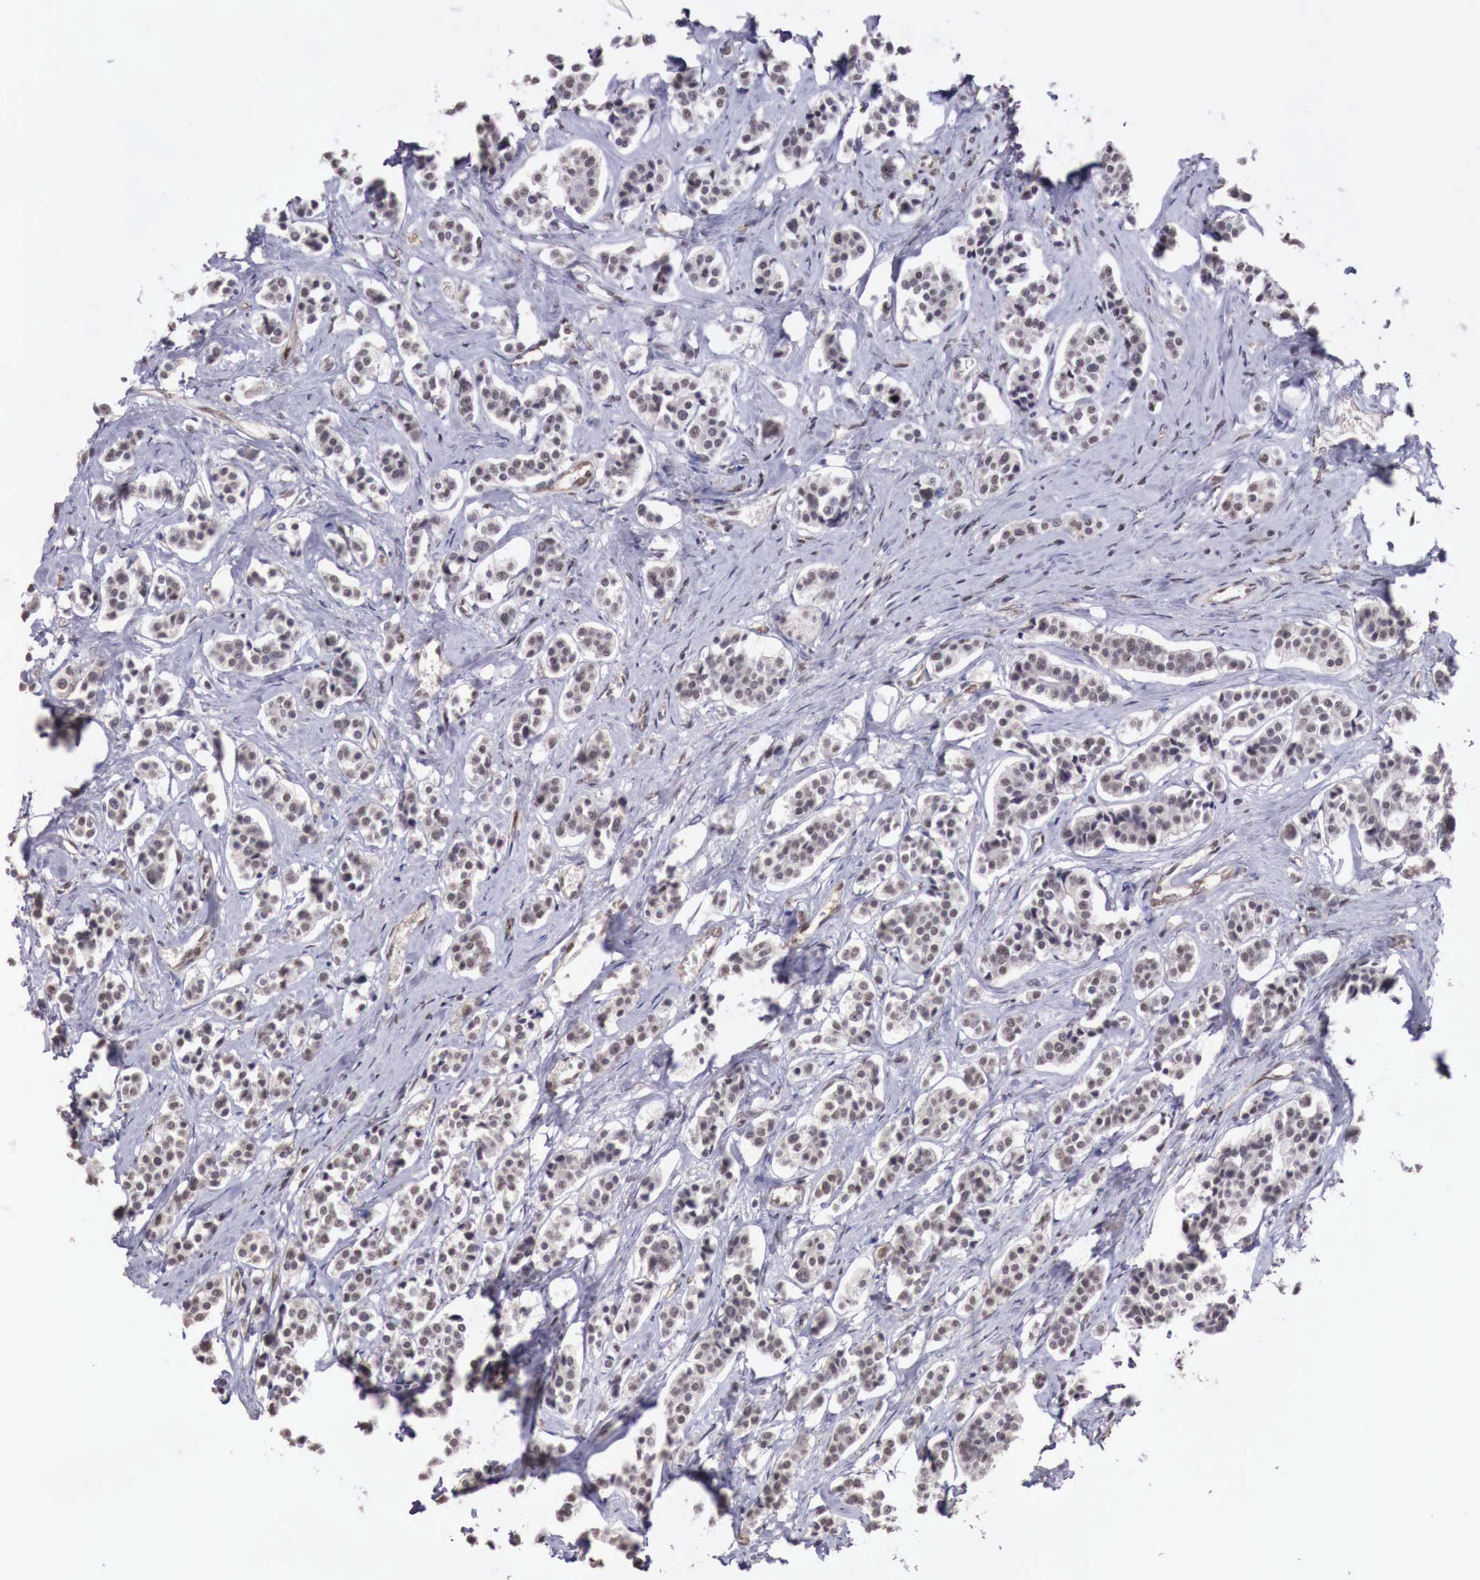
{"staining": {"intensity": "weak", "quantity": "25%-75%", "location": "nuclear"}, "tissue": "carcinoid", "cell_type": "Tumor cells", "image_type": "cancer", "snomed": [{"axis": "morphology", "description": "Carcinoid, malignant, NOS"}, {"axis": "topography", "description": "Small intestine"}], "caption": "Malignant carcinoid was stained to show a protein in brown. There is low levels of weak nuclear staining in approximately 25%-75% of tumor cells.", "gene": "FOXP2", "patient": {"sex": "male", "age": 63}}